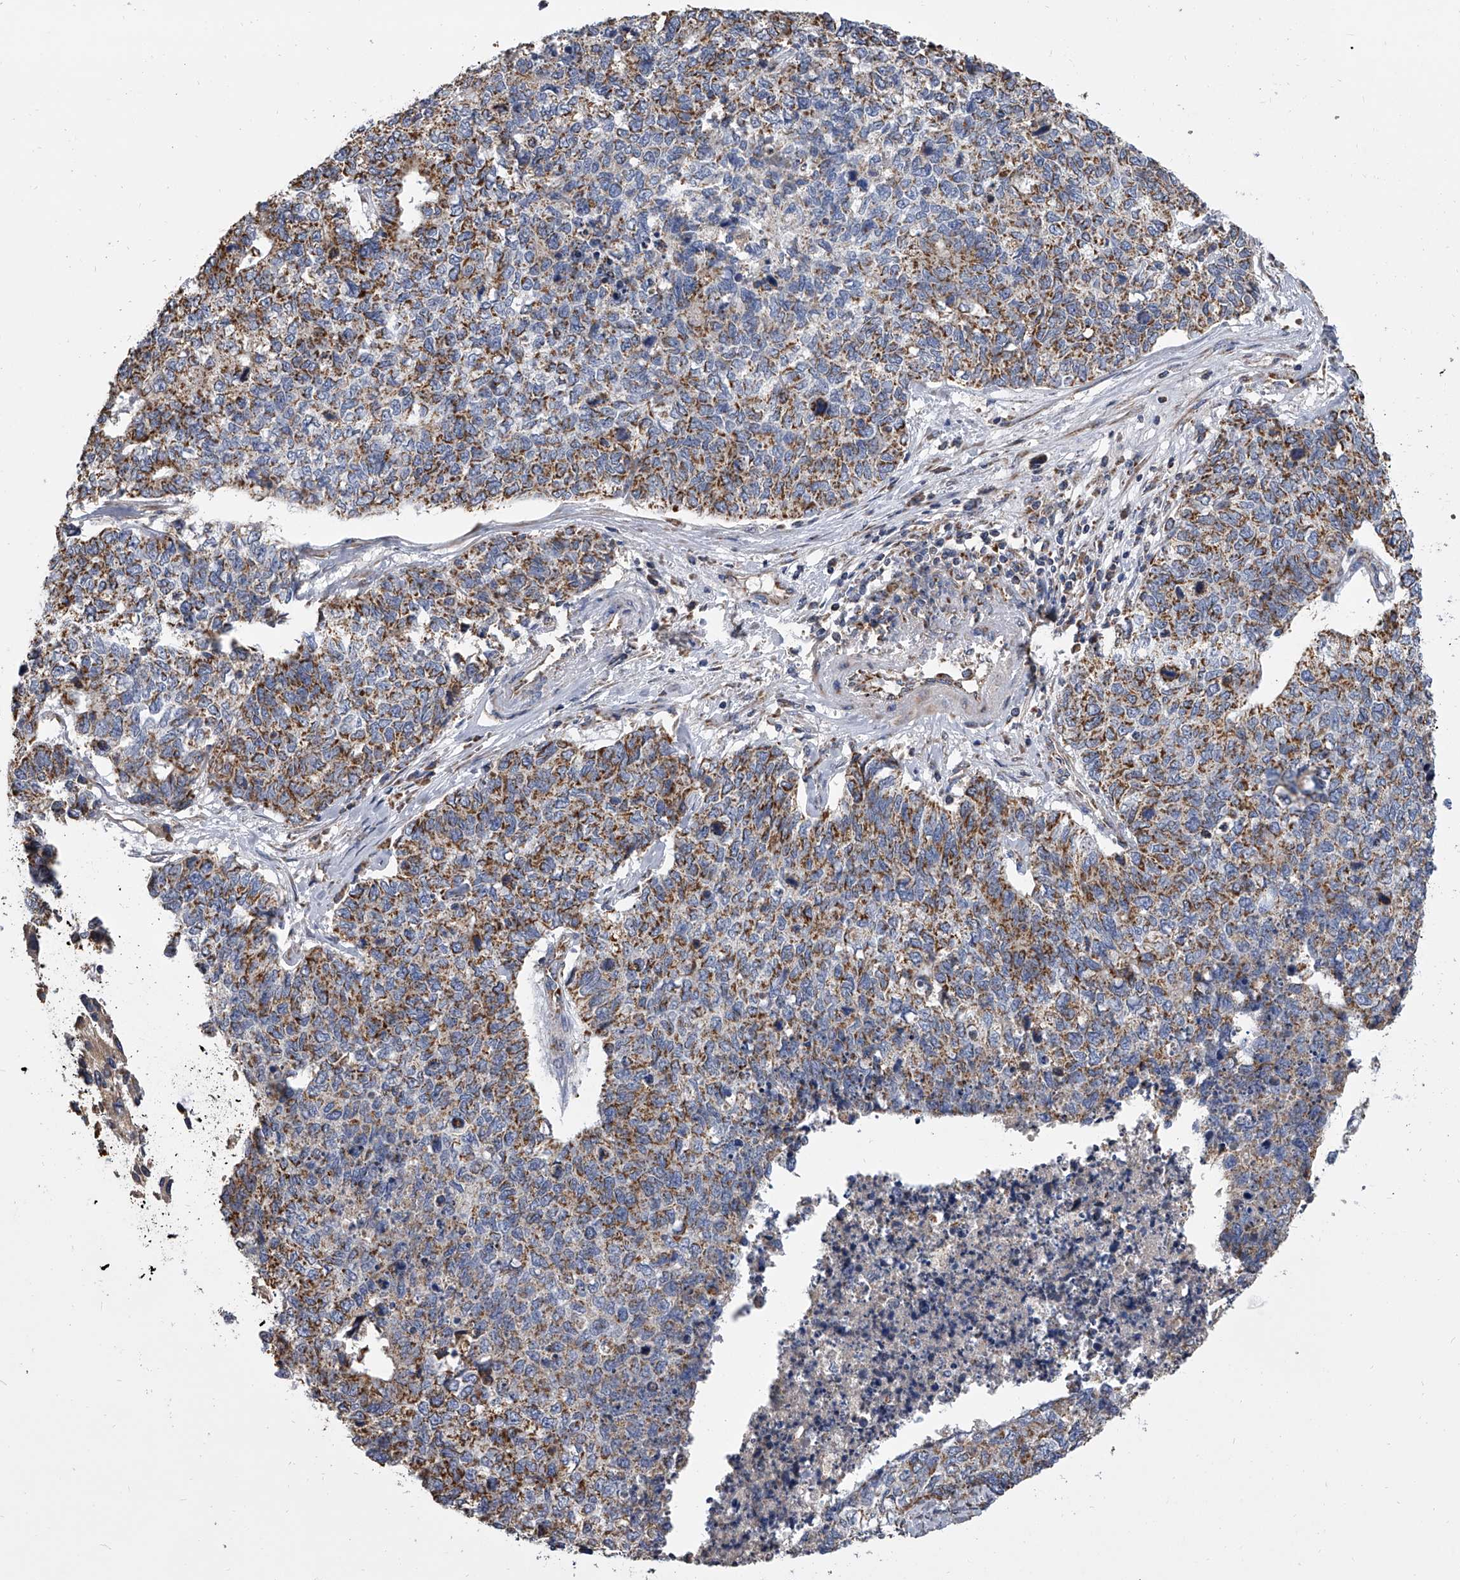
{"staining": {"intensity": "moderate", "quantity": "25%-75%", "location": "cytoplasmic/membranous"}, "tissue": "cervical cancer", "cell_type": "Tumor cells", "image_type": "cancer", "snomed": [{"axis": "morphology", "description": "Squamous cell carcinoma, NOS"}, {"axis": "topography", "description": "Cervix"}], "caption": "Immunohistochemical staining of human squamous cell carcinoma (cervical) shows medium levels of moderate cytoplasmic/membranous protein expression in about 25%-75% of tumor cells.", "gene": "MRPL28", "patient": {"sex": "female", "age": 63}}